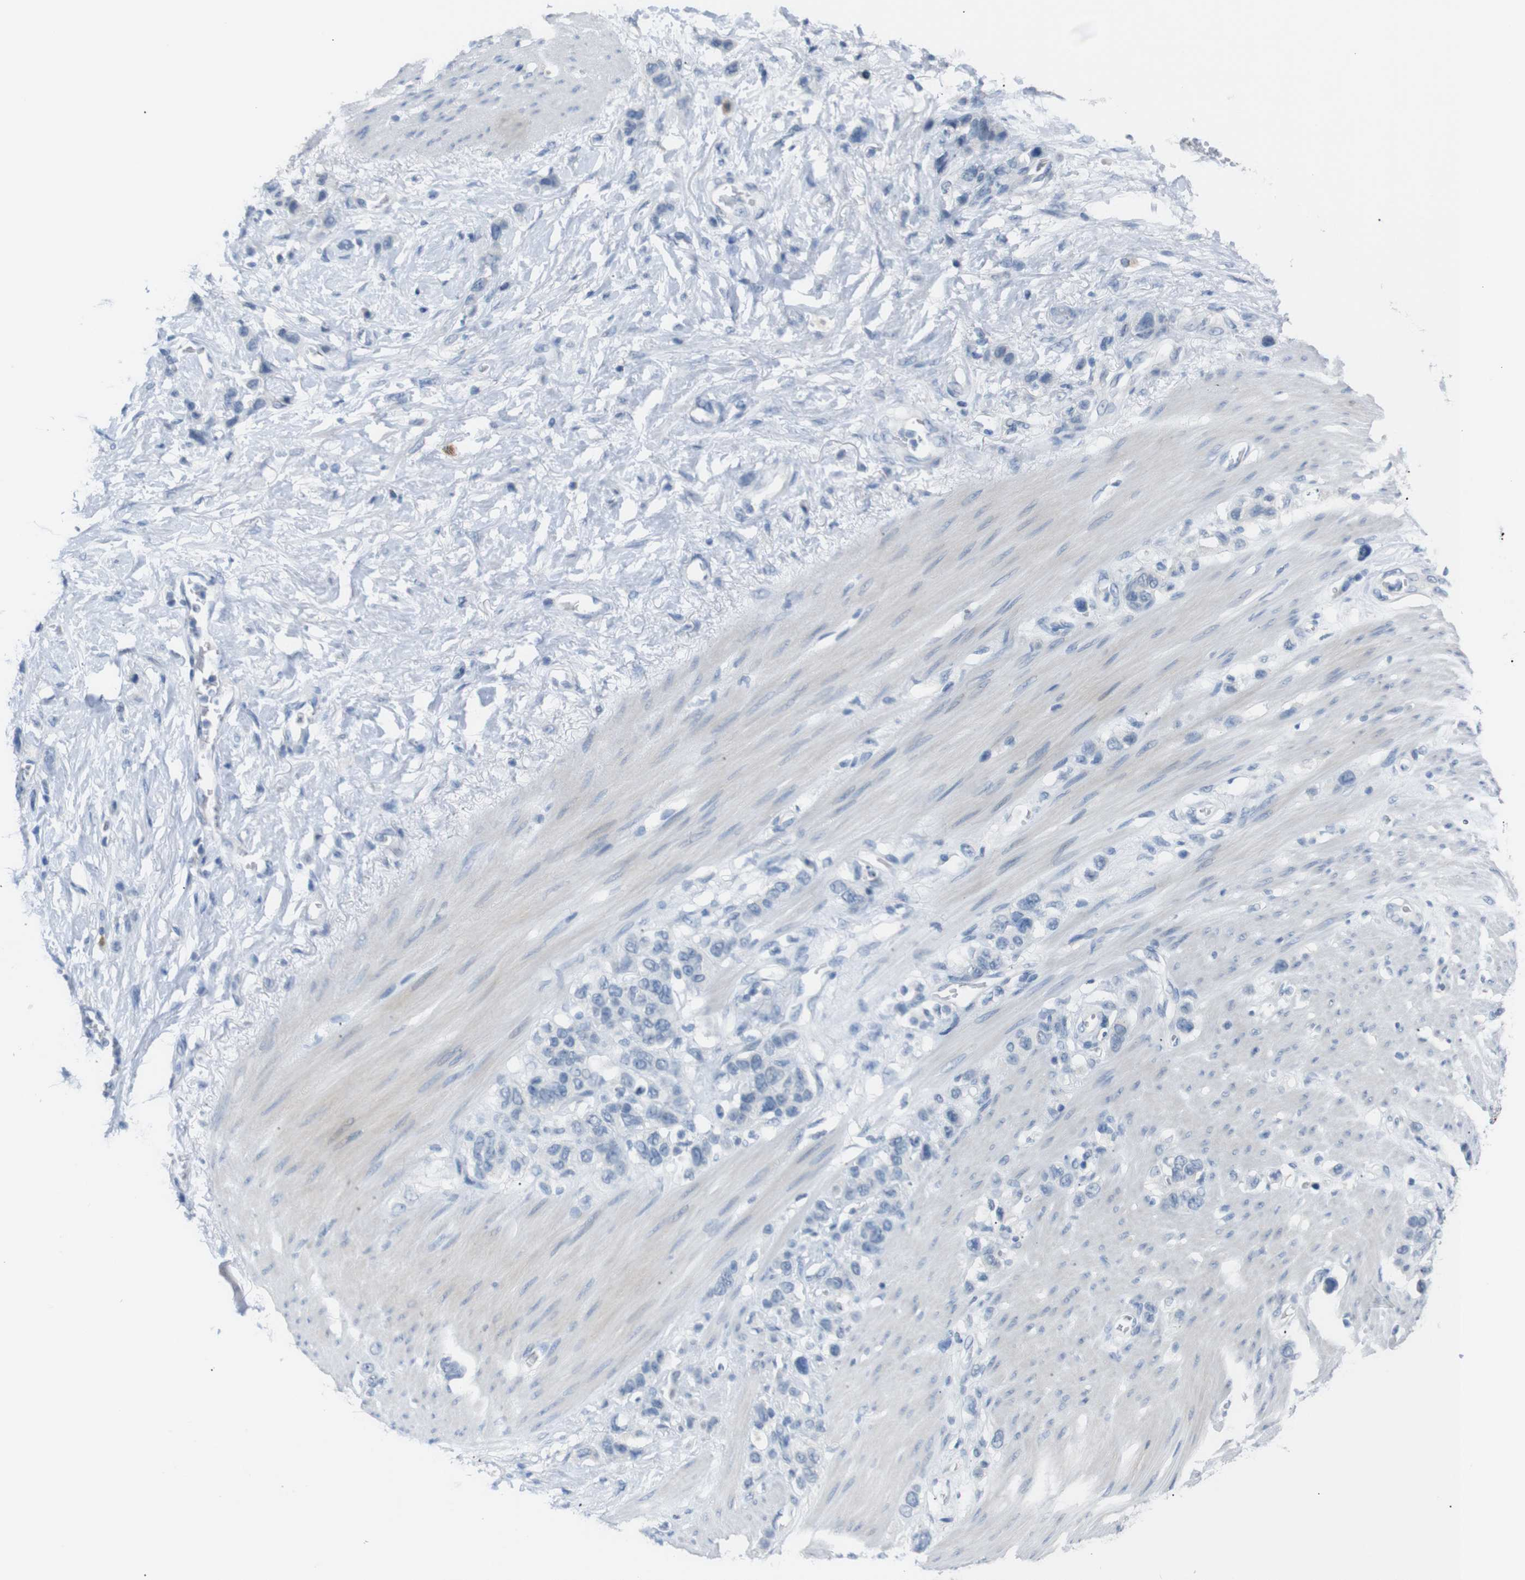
{"staining": {"intensity": "negative", "quantity": "none", "location": "none"}, "tissue": "stomach cancer", "cell_type": "Tumor cells", "image_type": "cancer", "snomed": [{"axis": "morphology", "description": "Adenocarcinoma, NOS"}, {"axis": "morphology", "description": "Adenocarcinoma, High grade"}, {"axis": "topography", "description": "Stomach, upper"}, {"axis": "topography", "description": "Stomach, lower"}], "caption": "A histopathology image of human high-grade adenocarcinoma (stomach) is negative for staining in tumor cells. The staining is performed using DAB (3,3'-diaminobenzidine) brown chromogen with nuclei counter-stained in using hematoxylin.", "gene": "CHRM5", "patient": {"sex": "female", "age": 65}}